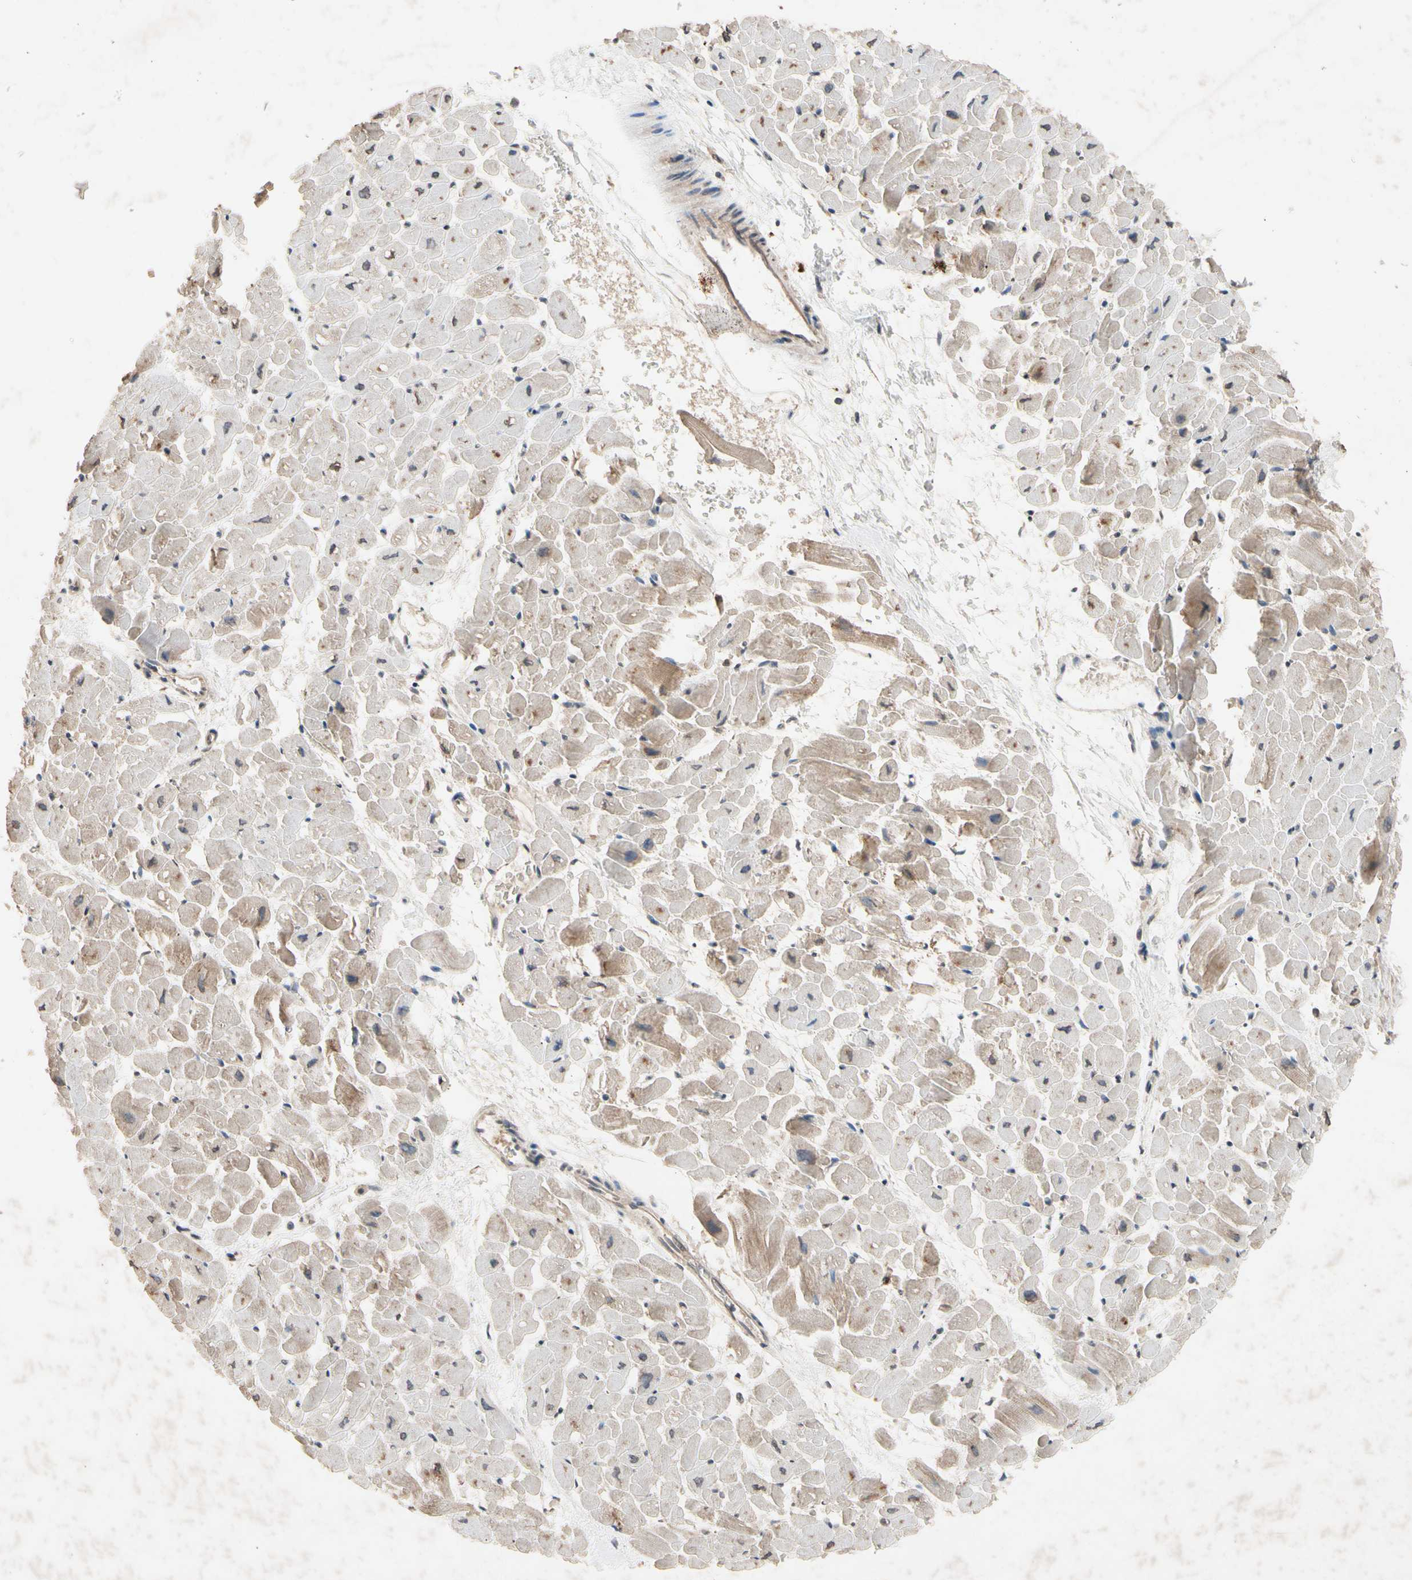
{"staining": {"intensity": "weak", "quantity": ">75%", "location": "cytoplasmic/membranous"}, "tissue": "heart muscle", "cell_type": "Cardiomyocytes", "image_type": "normal", "snomed": [{"axis": "morphology", "description": "Normal tissue, NOS"}, {"axis": "topography", "description": "Heart"}], "caption": "The image demonstrates immunohistochemical staining of normal heart muscle. There is weak cytoplasmic/membranous expression is seen in about >75% of cardiomyocytes.", "gene": "PRDX4", "patient": {"sex": "male", "age": 45}}